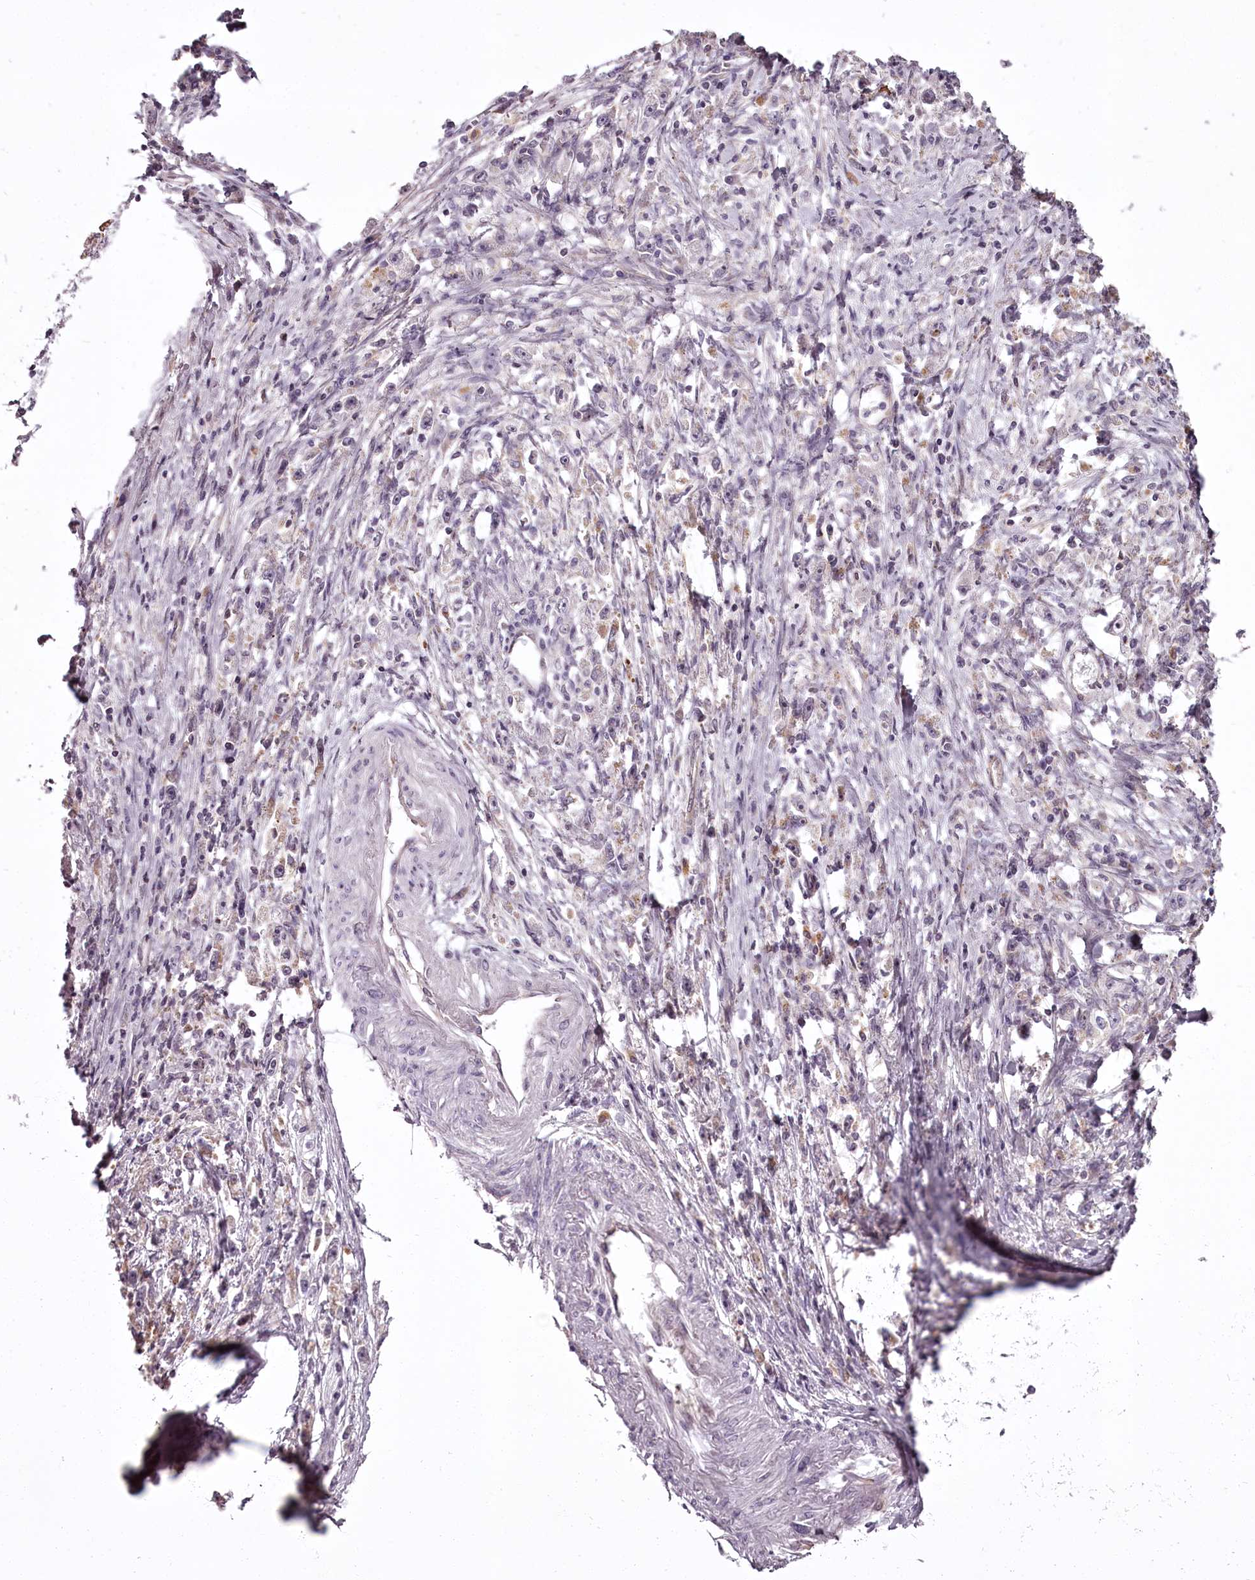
{"staining": {"intensity": "negative", "quantity": "none", "location": "none"}, "tissue": "stomach cancer", "cell_type": "Tumor cells", "image_type": "cancer", "snomed": [{"axis": "morphology", "description": "Adenocarcinoma, NOS"}, {"axis": "topography", "description": "Stomach"}], "caption": "High power microscopy image of an immunohistochemistry image of stomach cancer (adenocarcinoma), revealing no significant expression in tumor cells.", "gene": "CCDC92", "patient": {"sex": "female", "age": 59}}